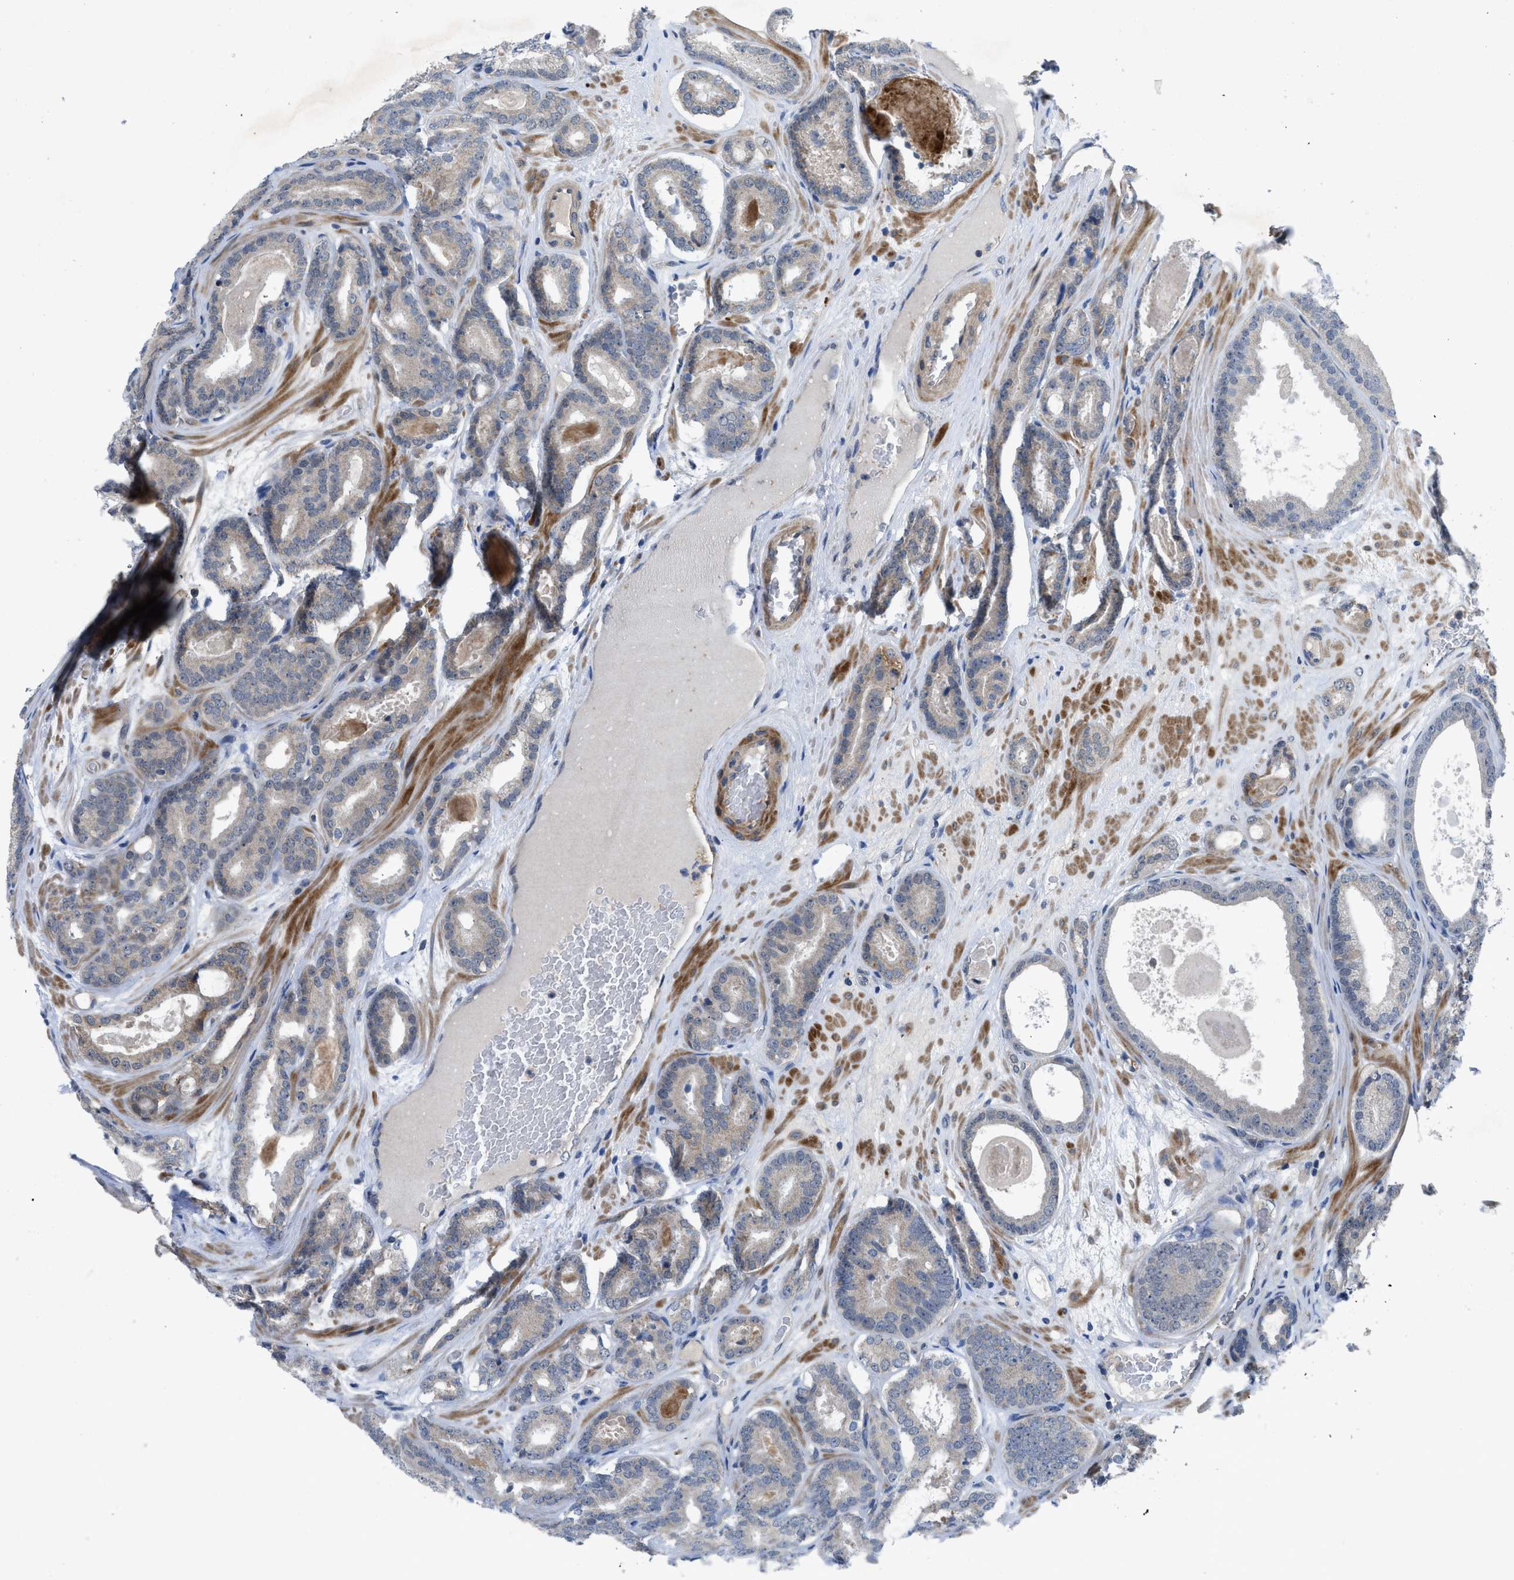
{"staining": {"intensity": "negative", "quantity": "none", "location": "none"}, "tissue": "prostate cancer", "cell_type": "Tumor cells", "image_type": "cancer", "snomed": [{"axis": "morphology", "description": "Adenocarcinoma, High grade"}, {"axis": "topography", "description": "Prostate"}], "caption": "Prostate cancer (high-grade adenocarcinoma) was stained to show a protein in brown. There is no significant staining in tumor cells. (Brightfield microscopy of DAB IHC at high magnification).", "gene": "PANX1", "patient": {"sex": "male", "age": 60}}